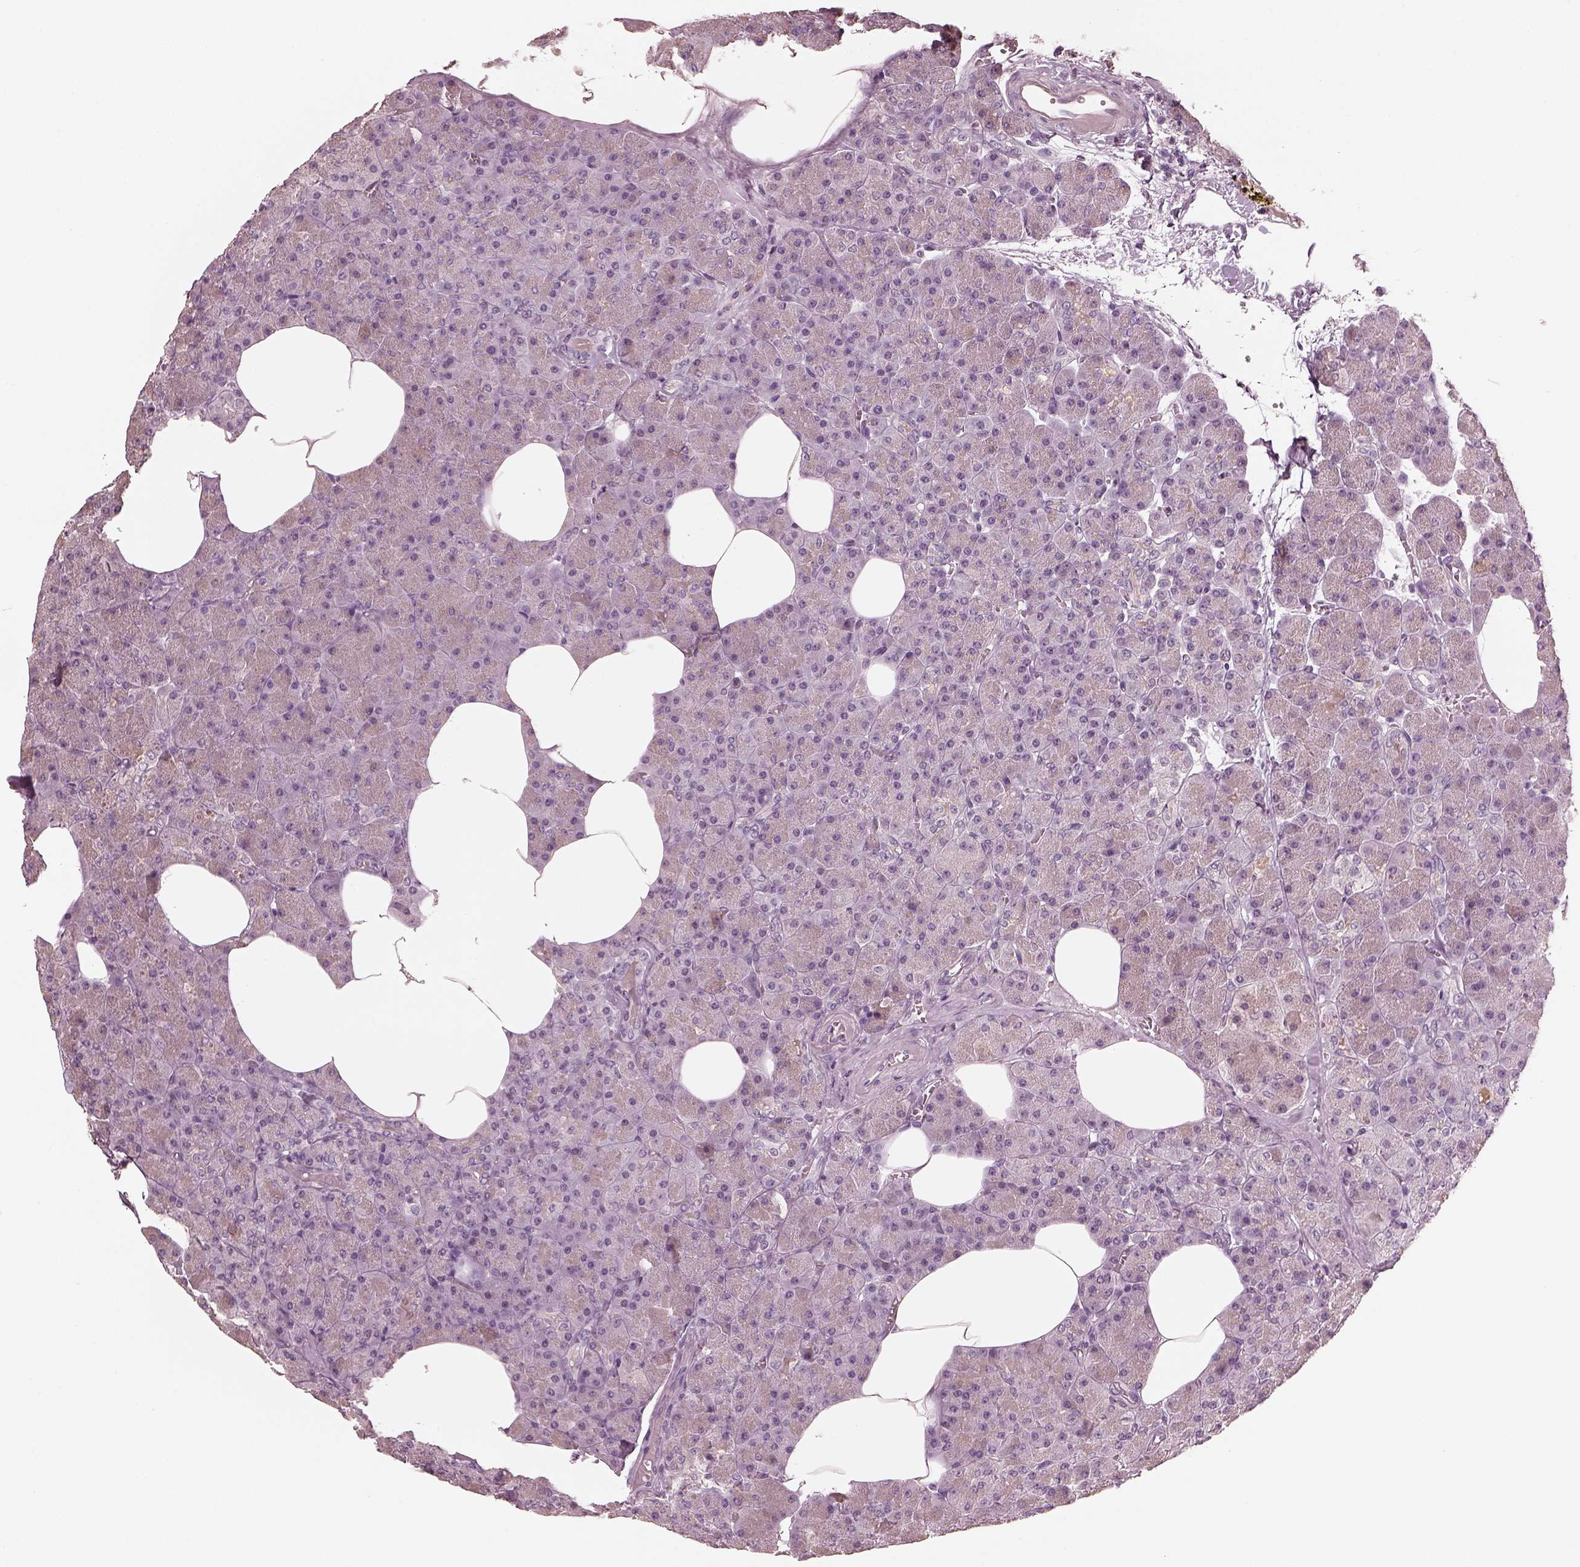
{"staining": {"intensity": "negative", "quantity": "none", "location": "none"}, "tissue": "pancreas", "cell_type": "Exocrine glandular cells", "image_type": "normal", "snomed": [{"axis": "morphology", "description": "Normal tissue, NOS"}, {"axis": "topography", "description": "Pancreas"}], "caption": "Immunohistochemistry image of unremarkable pancreas stained for a protein (brown), which exhibits no expression in exocrine glandular cells. (DAB (3,3'-diaminobenzidine) immunohistochemistry, high magnification).", "gene": "OPTC", "patient": {"sex": "female", "age": 45}}